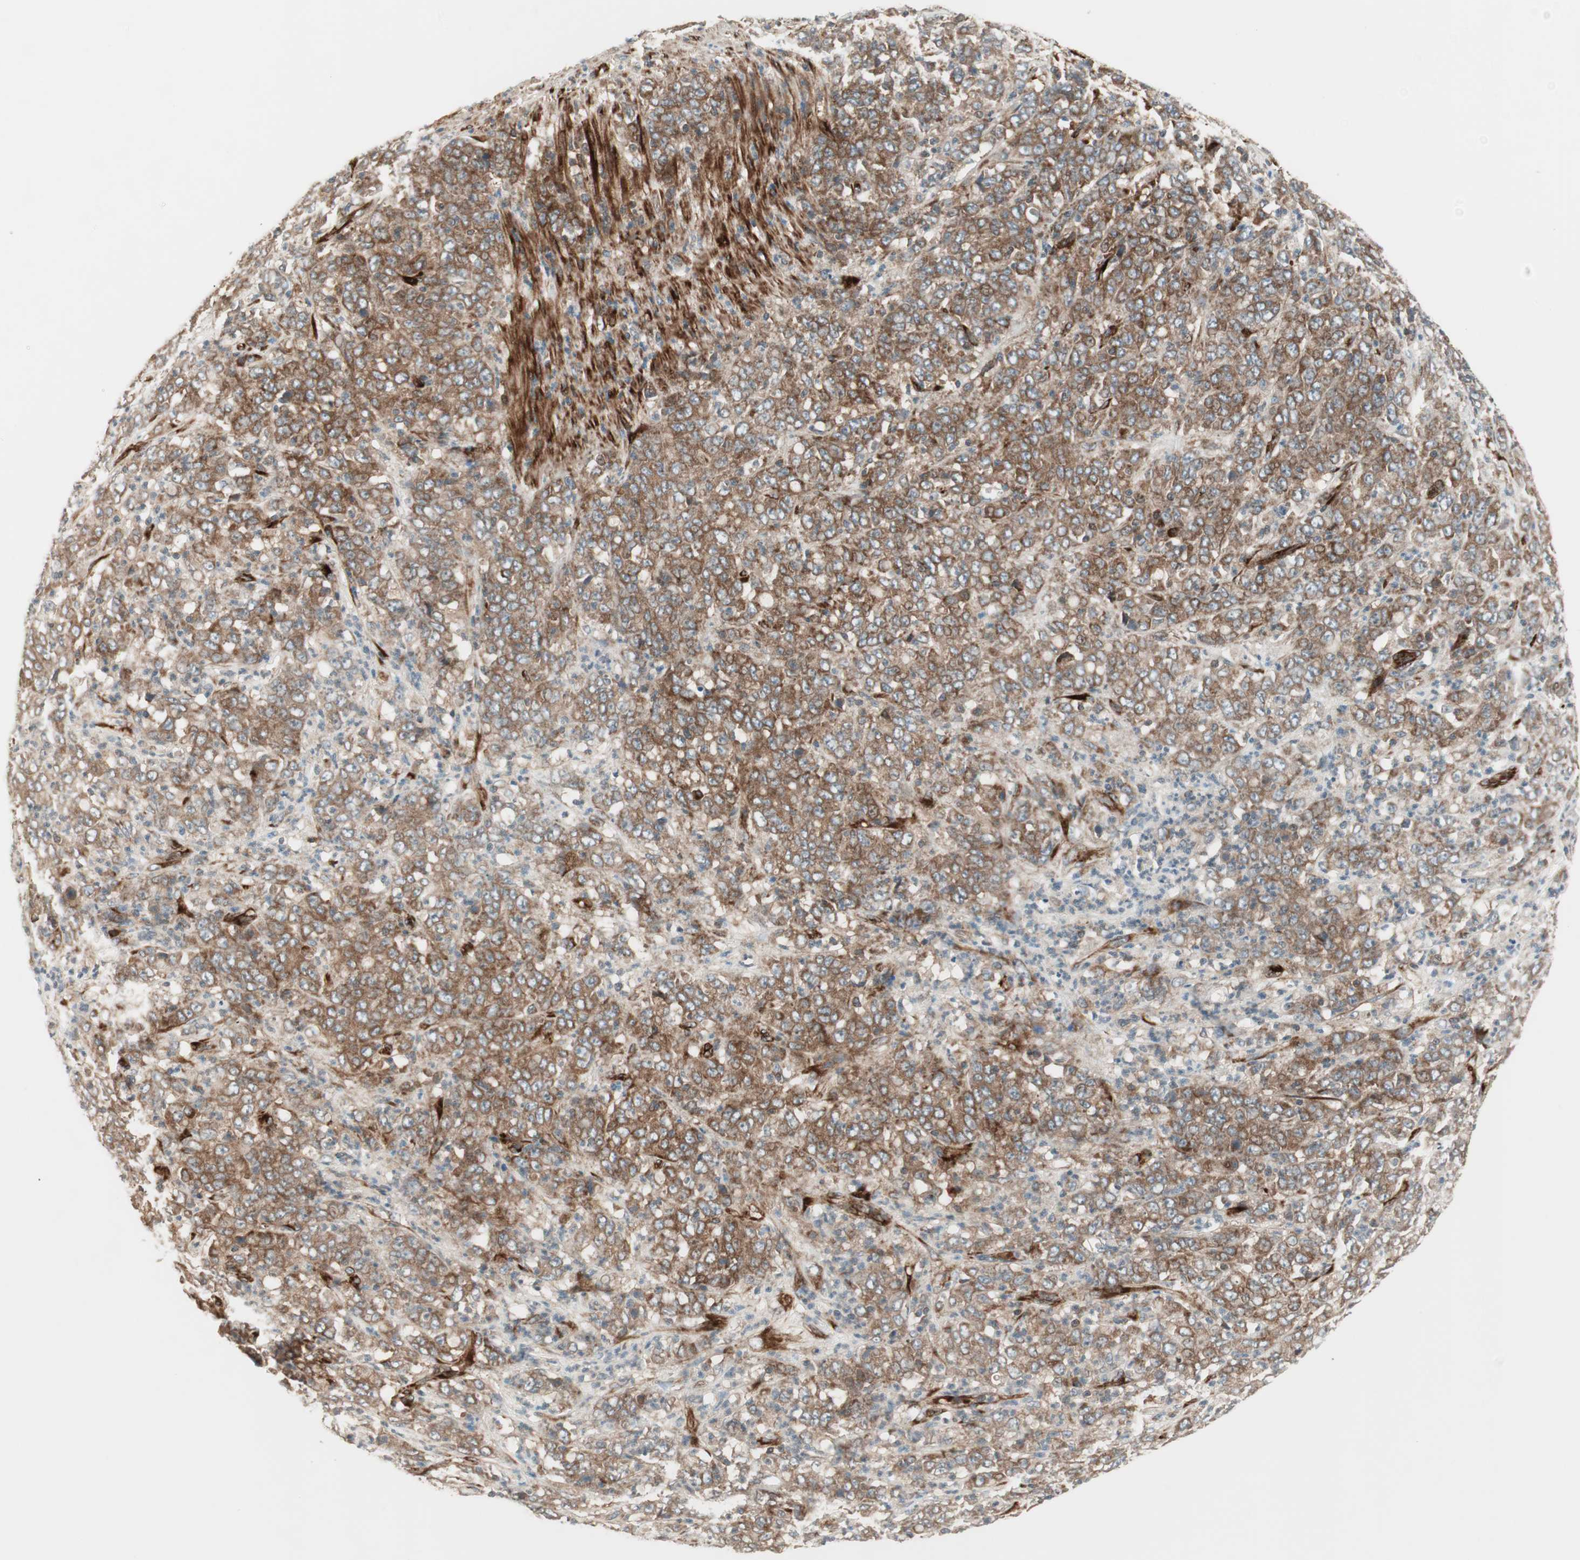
{"staining": {"intensity": "moderate", "quantity": ">75%", "location": "cytoplasmic/membranous"}, "tissue": "stomach cancer", "cell_type": "Tumor cells", "image_type": "cancer", "snomed": [{"axis": "morphology", "description": "Adenocarcinoma, NOS"}, {"axis": "topography", "description": "Stomach, lower"}], "caption": "Moderate cytoplasmic/membranous expression for a protein is identified in approximately >75% of tumor cells of stomach adenocarcinoma using immunohistochemistry (IHC).", "gene": "PPP2R5E", "patient": {"sex": "female", "age": 71}}